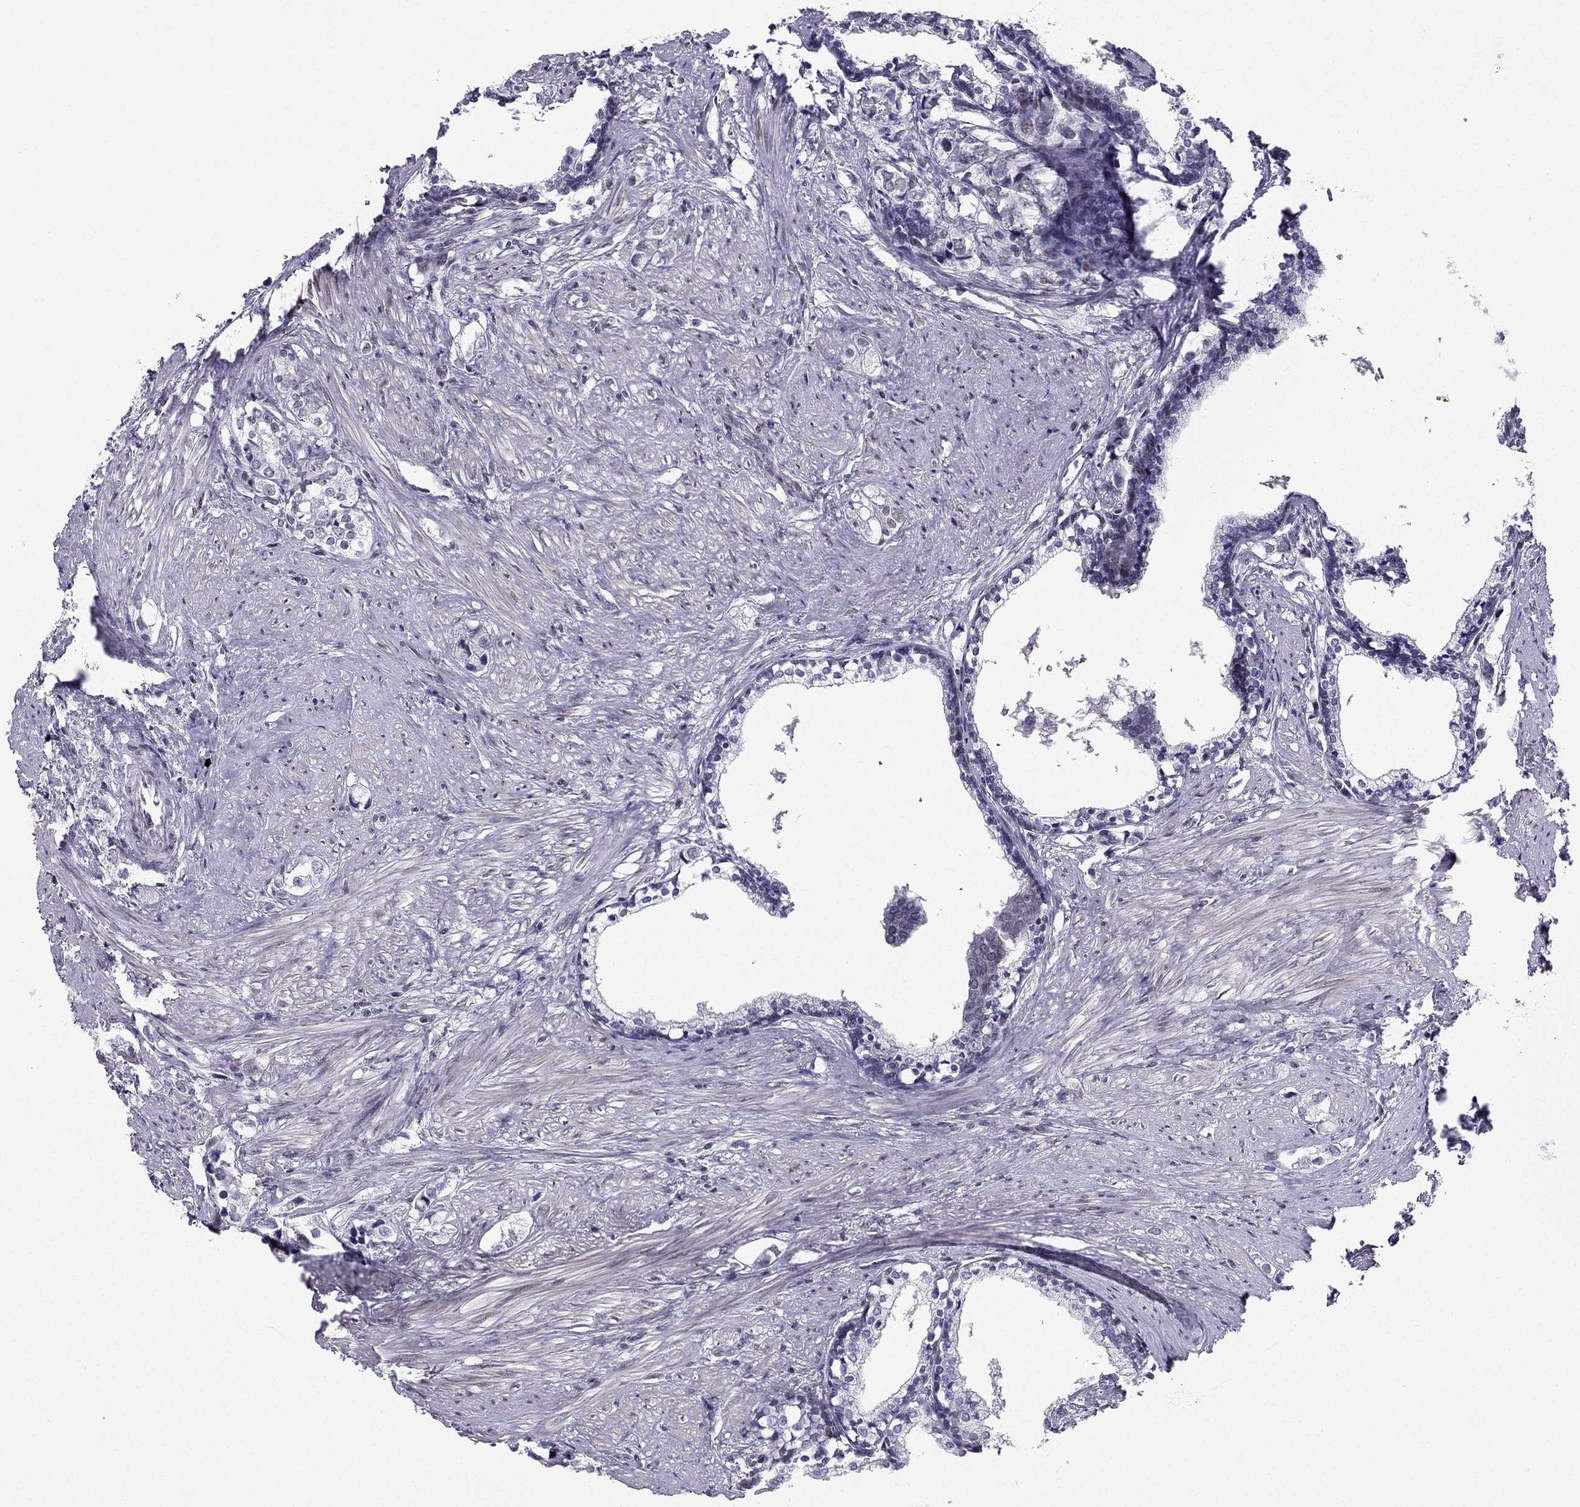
{"staining": {"intensity": "negative", "quantity": "none", "location": "none"}, "tissue": "prostate cancer", "cell_type": "Tumor cells", "image_type": "cancer", "snomed": [{"axis": "morphology", "description": "Adenocarcinoma, NOS"}, {"axis": "topography", "description": "Prostate and seminal vesicle, NOS"}], "caption": "There is no significant staining in tumor cells of prostate cancer (adenocarcinoma). The staining was performed using DAB (3,3'-diaminobenzidine) to visualize the protein expression in brown, while the nuclei were stained in blue with hematoxylin (Magnification: 20x).", "gene": "RPRD2", "patient": {"sex": "male", "age": 63}}